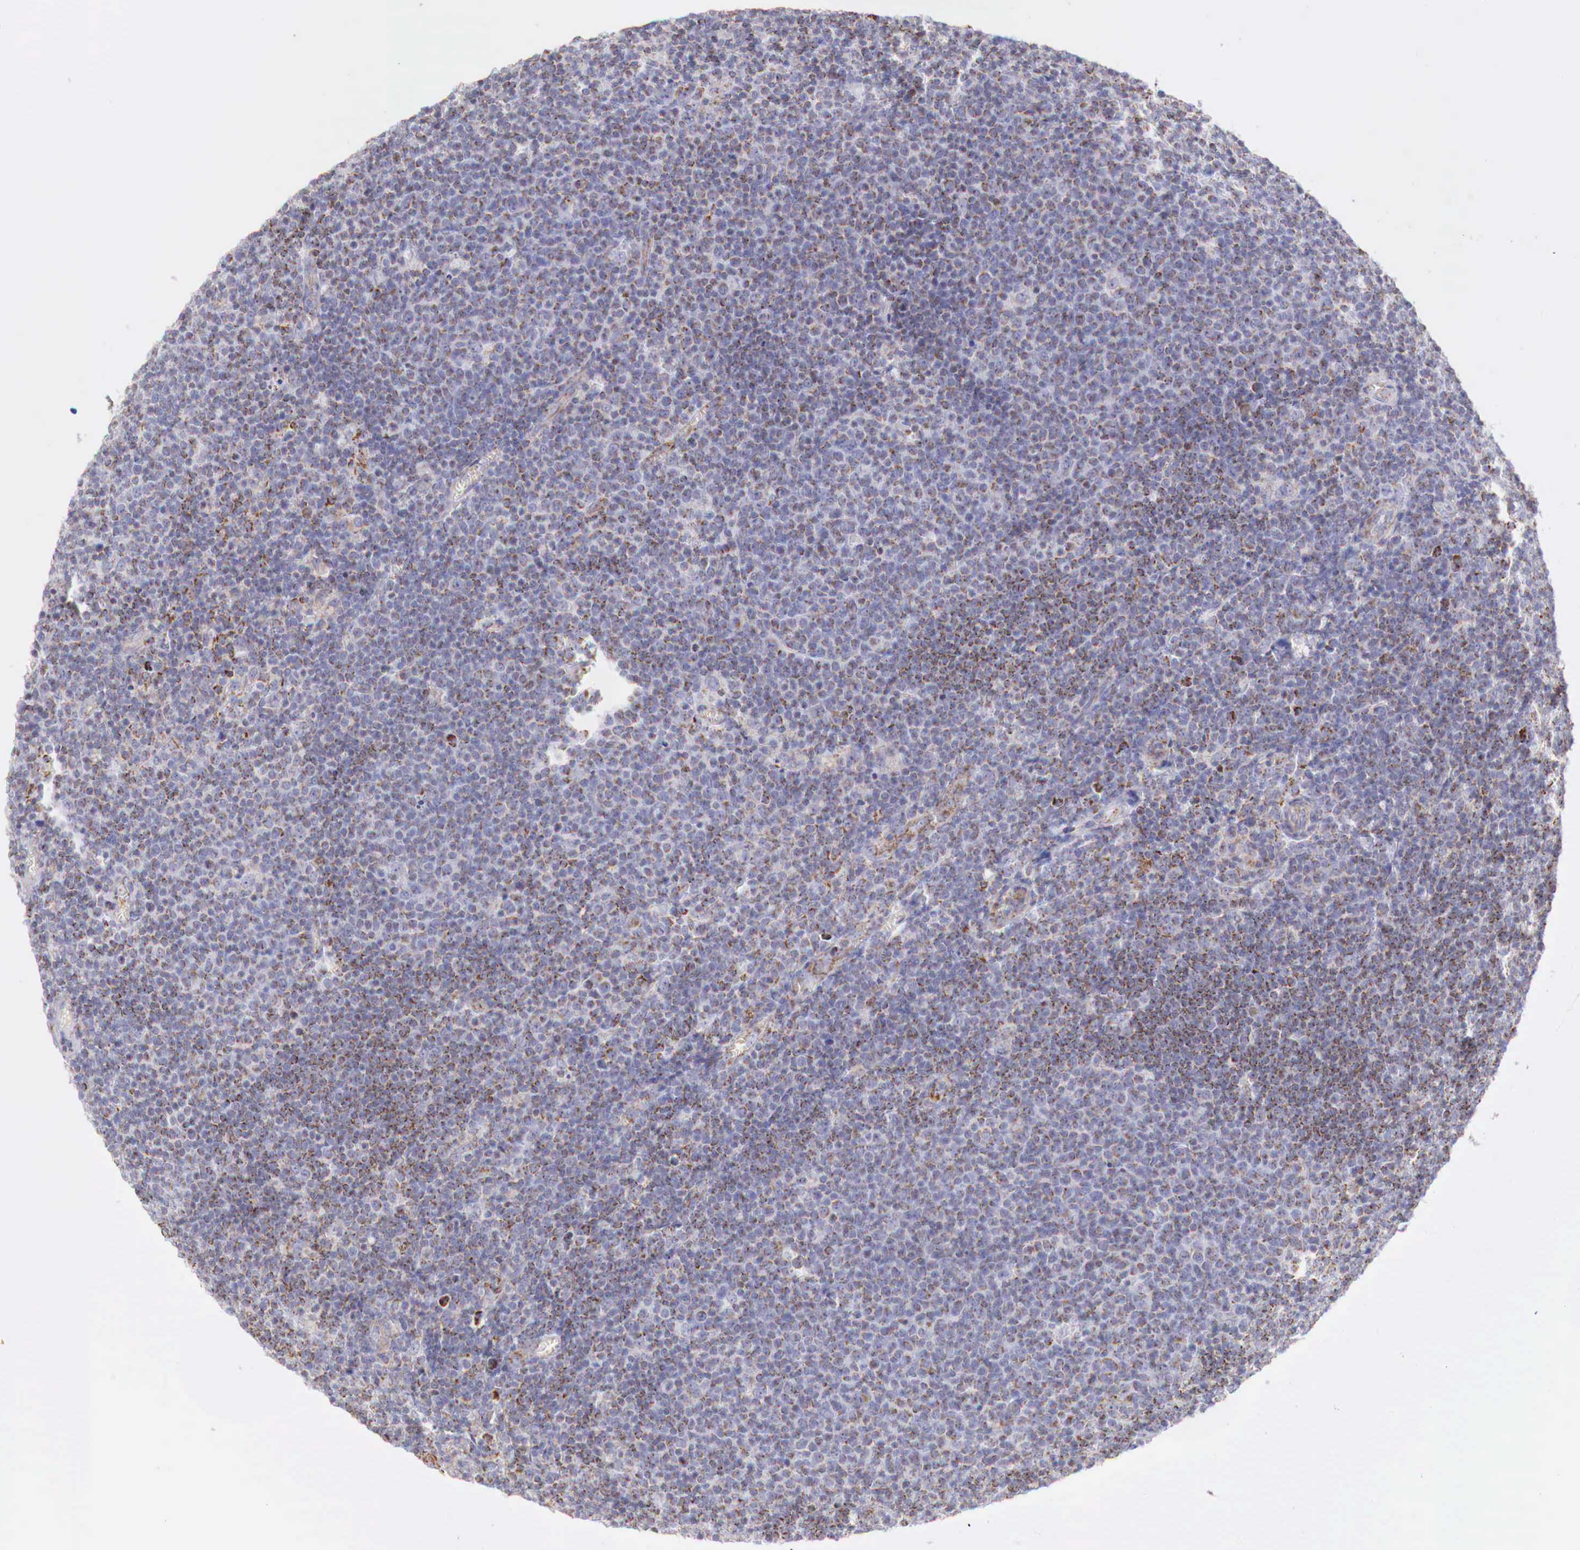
{"staining": {"intensity": "moderate", "quantity": "<25%", "location": "cytoplasmic/membranous"}, "tissue": "lymphoma", "cell_type": "Tumor cells", "image_type": "cancer", "snomed": [{"axis": "morphology", "description": "Malignant lymphoma, non-Hodgkin's type, Low grade"}, {"axis": "topography", "description": "Lymph node"}], "caption": "An immunohistochemistry micrograph of tumor tissue is shown. Protein staining in brown labels moderate cytoplasmic/membranous positivity in low-grade malignant lymphoma, non-Hodgkin's type within tumor cells. (Stains: DAB in brown, nuclei in blue, Microscopy: brightfield microscopy at high magnification).", "gene": "IDH3G", "patient": {"sex": "male", "age": 74}}